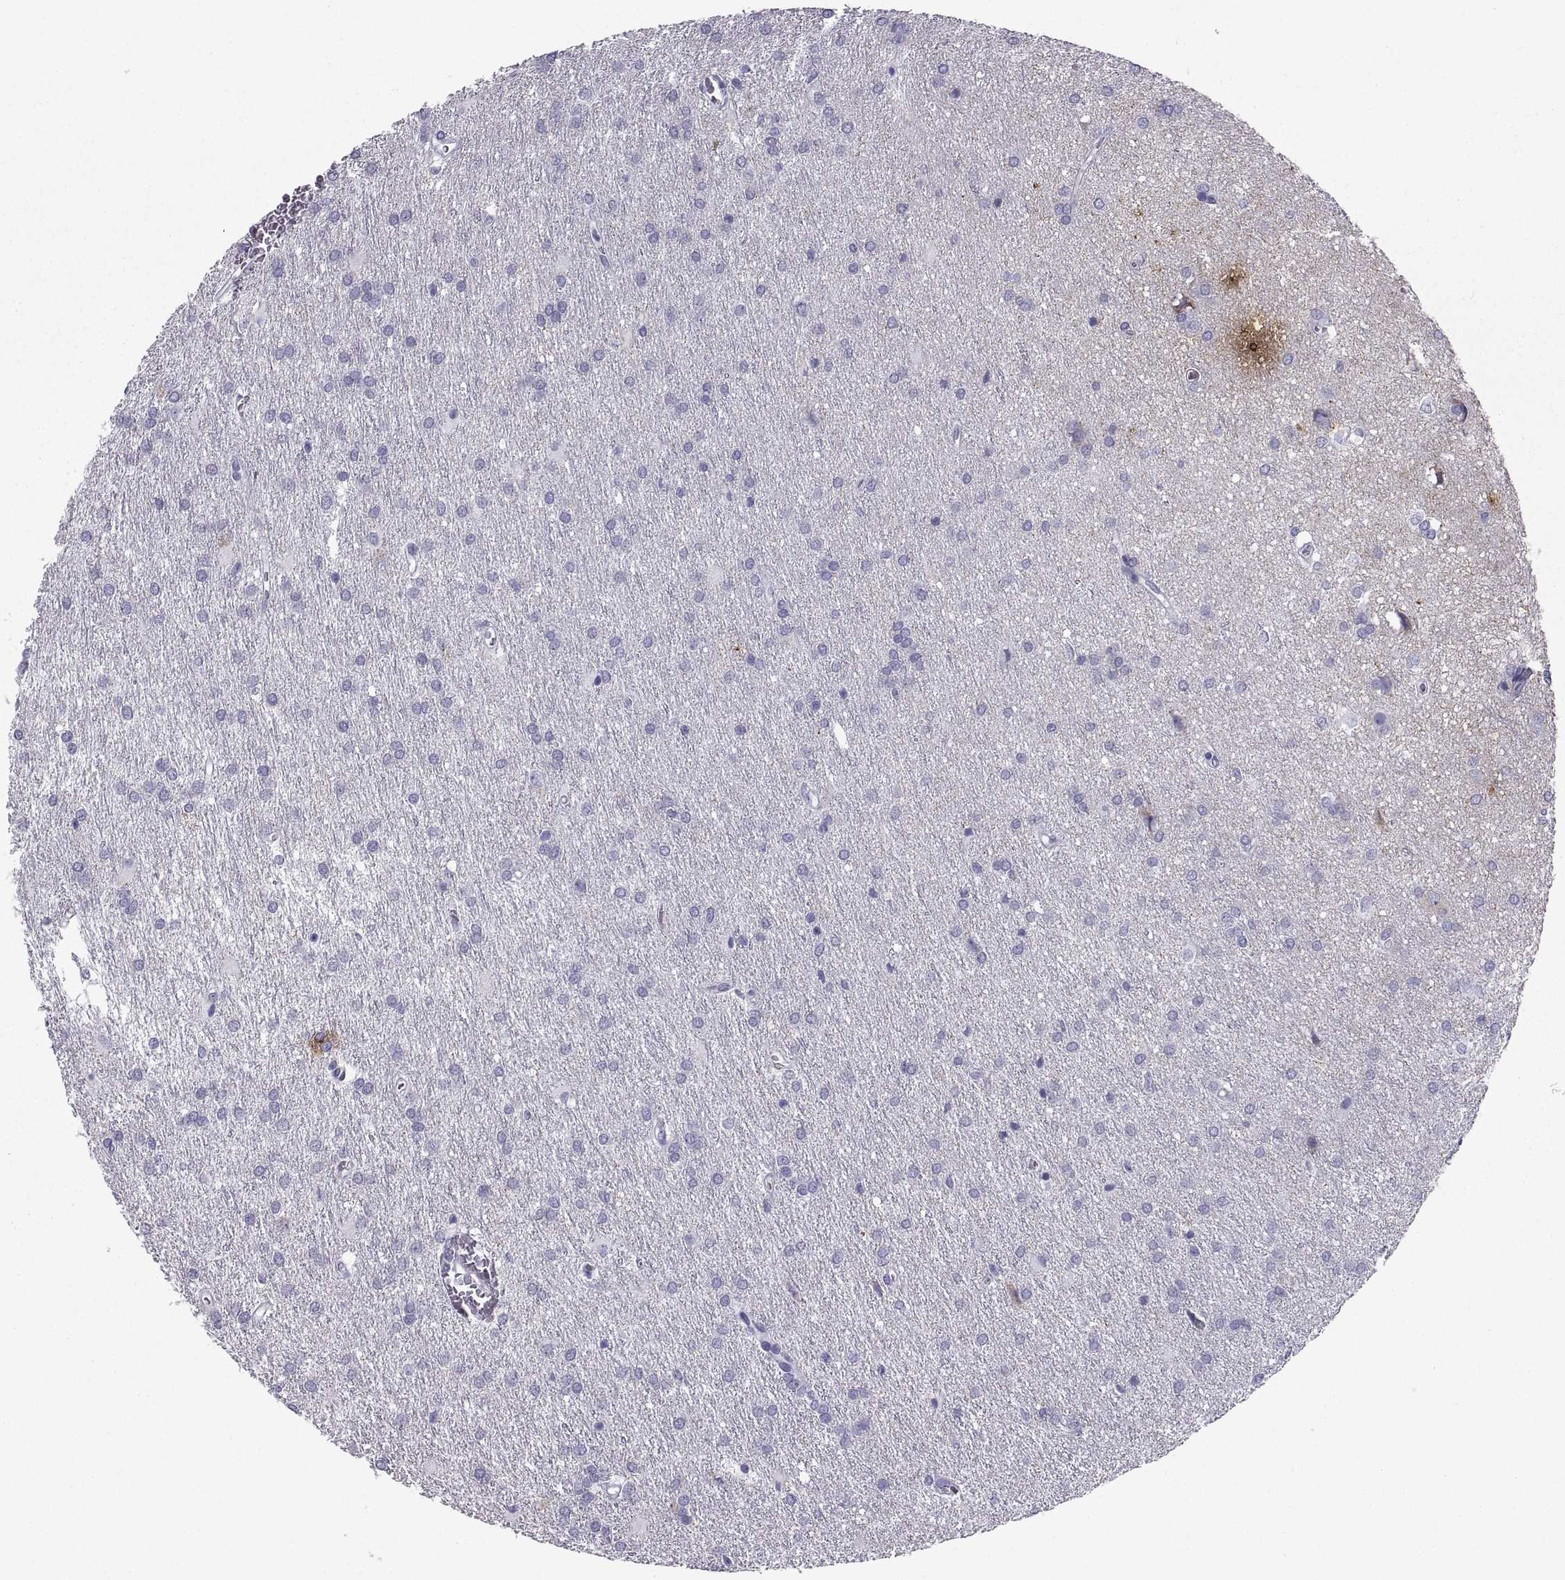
{"staining": {"intensity": "negative", "quantity": "none", "location": "none"}, "tissue": "glioma", "cell_type": "Tumor cells", "image_type": "cancer", "snomed": [{"axis": "morphology", "description": "Glioma, malignant, Low grade"}, {"axis": "topography", "description": "Brain"}], "caption": "Tumor cells are negative for brown protein staining in glioma. The staining is performed using DAB brown chromogen with nuclei counter-stained in using hematoxylin.", "gene": "PCSK1N", "patient": {"sex": "female", "age": 32}}